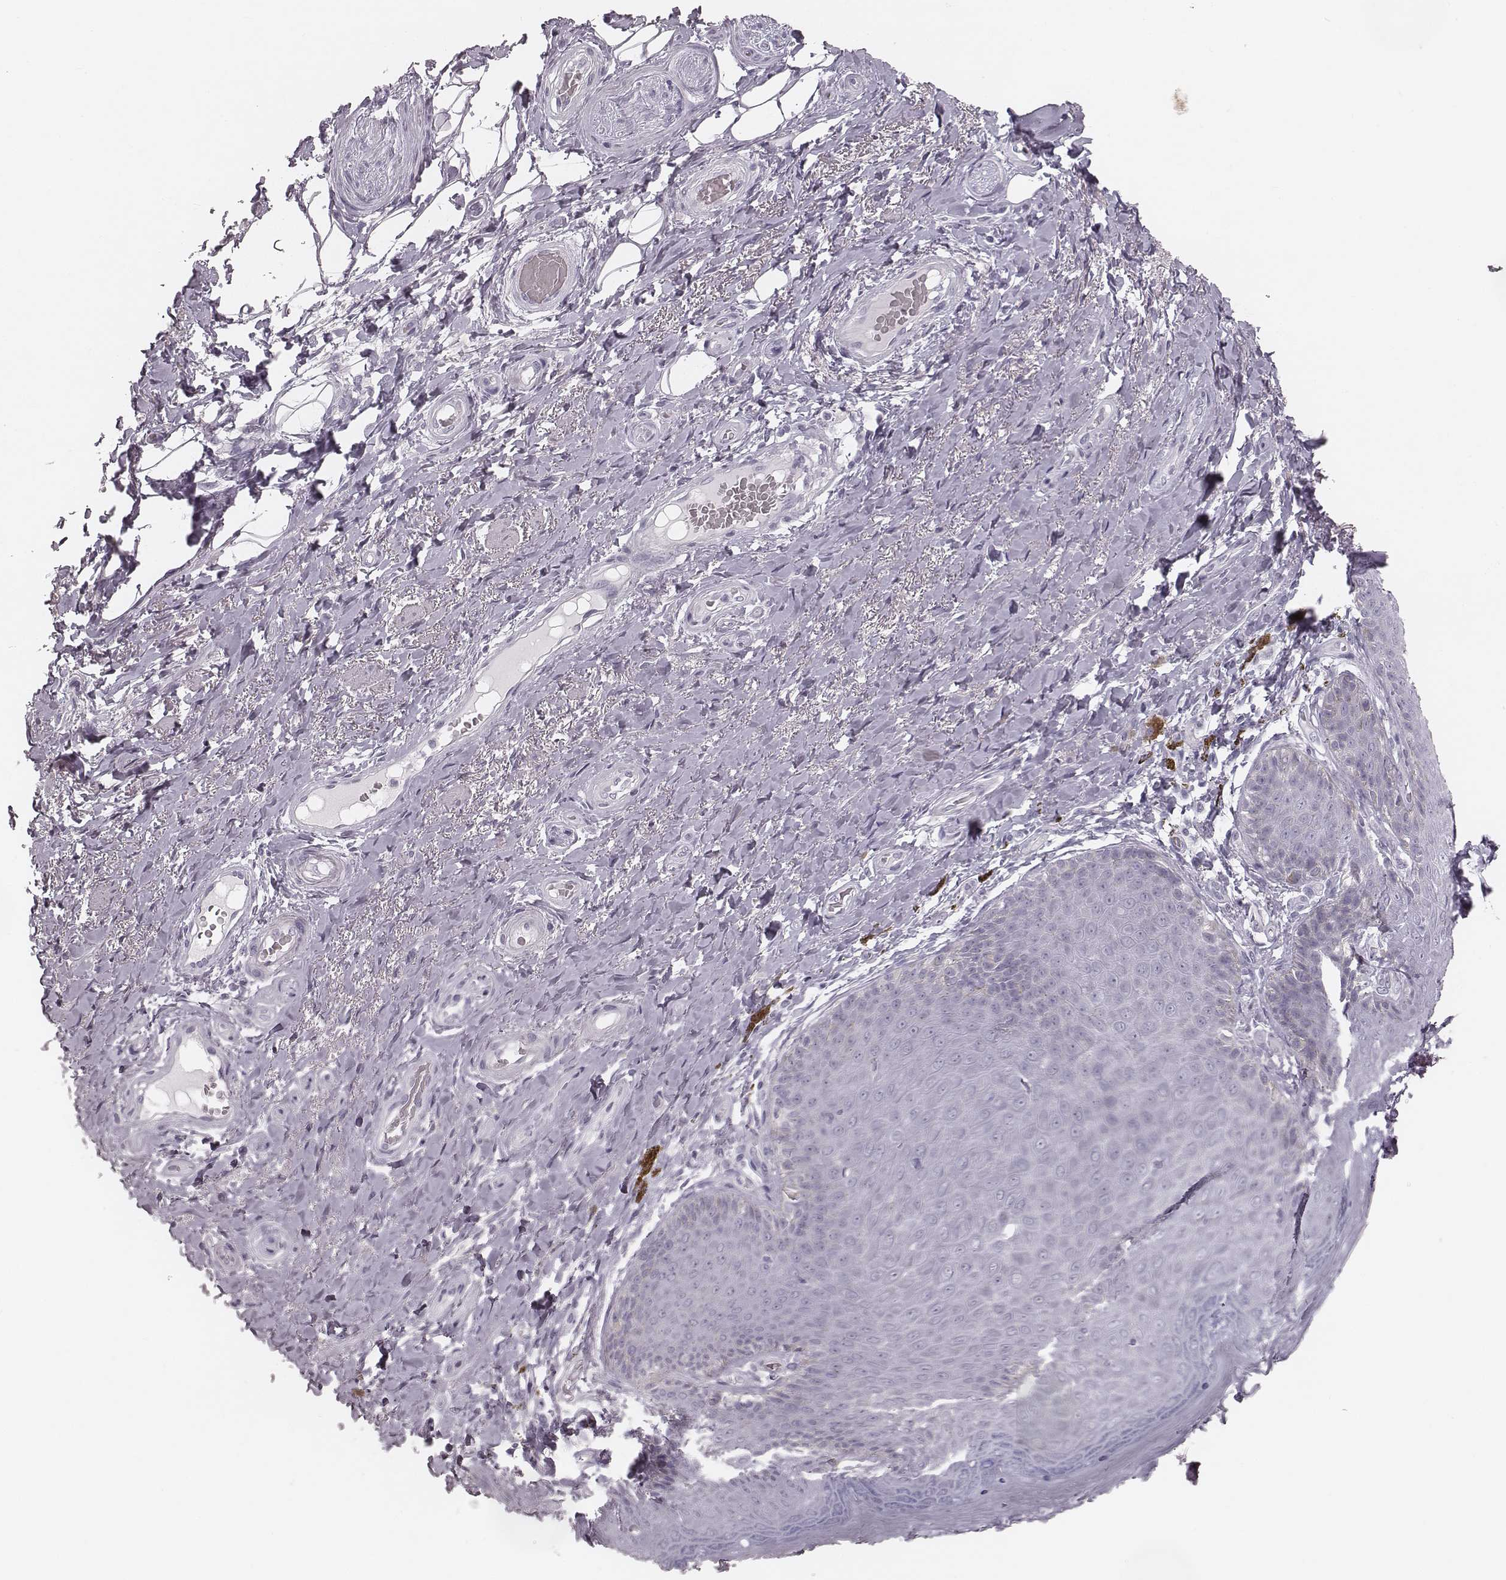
{"staining": {"intensity": "negative", "quantity": "none", "location": "none"}, "tissue": "adipose tissue", "cell_type": "Adipocytes", "image_type": "normal", "snomed": [{"axis": "morphology", "description": "Normal tissue, NOS"}, {"axis": "topography", "description": "Anal"}, {"axis": "topography", "description": "Peripheral nerve tissue"}], "caption": "This is a micrograph of immunohistochemistry (IHC) staining of normal adipose tissue, which shows no positivity in adipocytes.", "gene": "SPA17", "patient": {"sex": "male", "age": 53}}